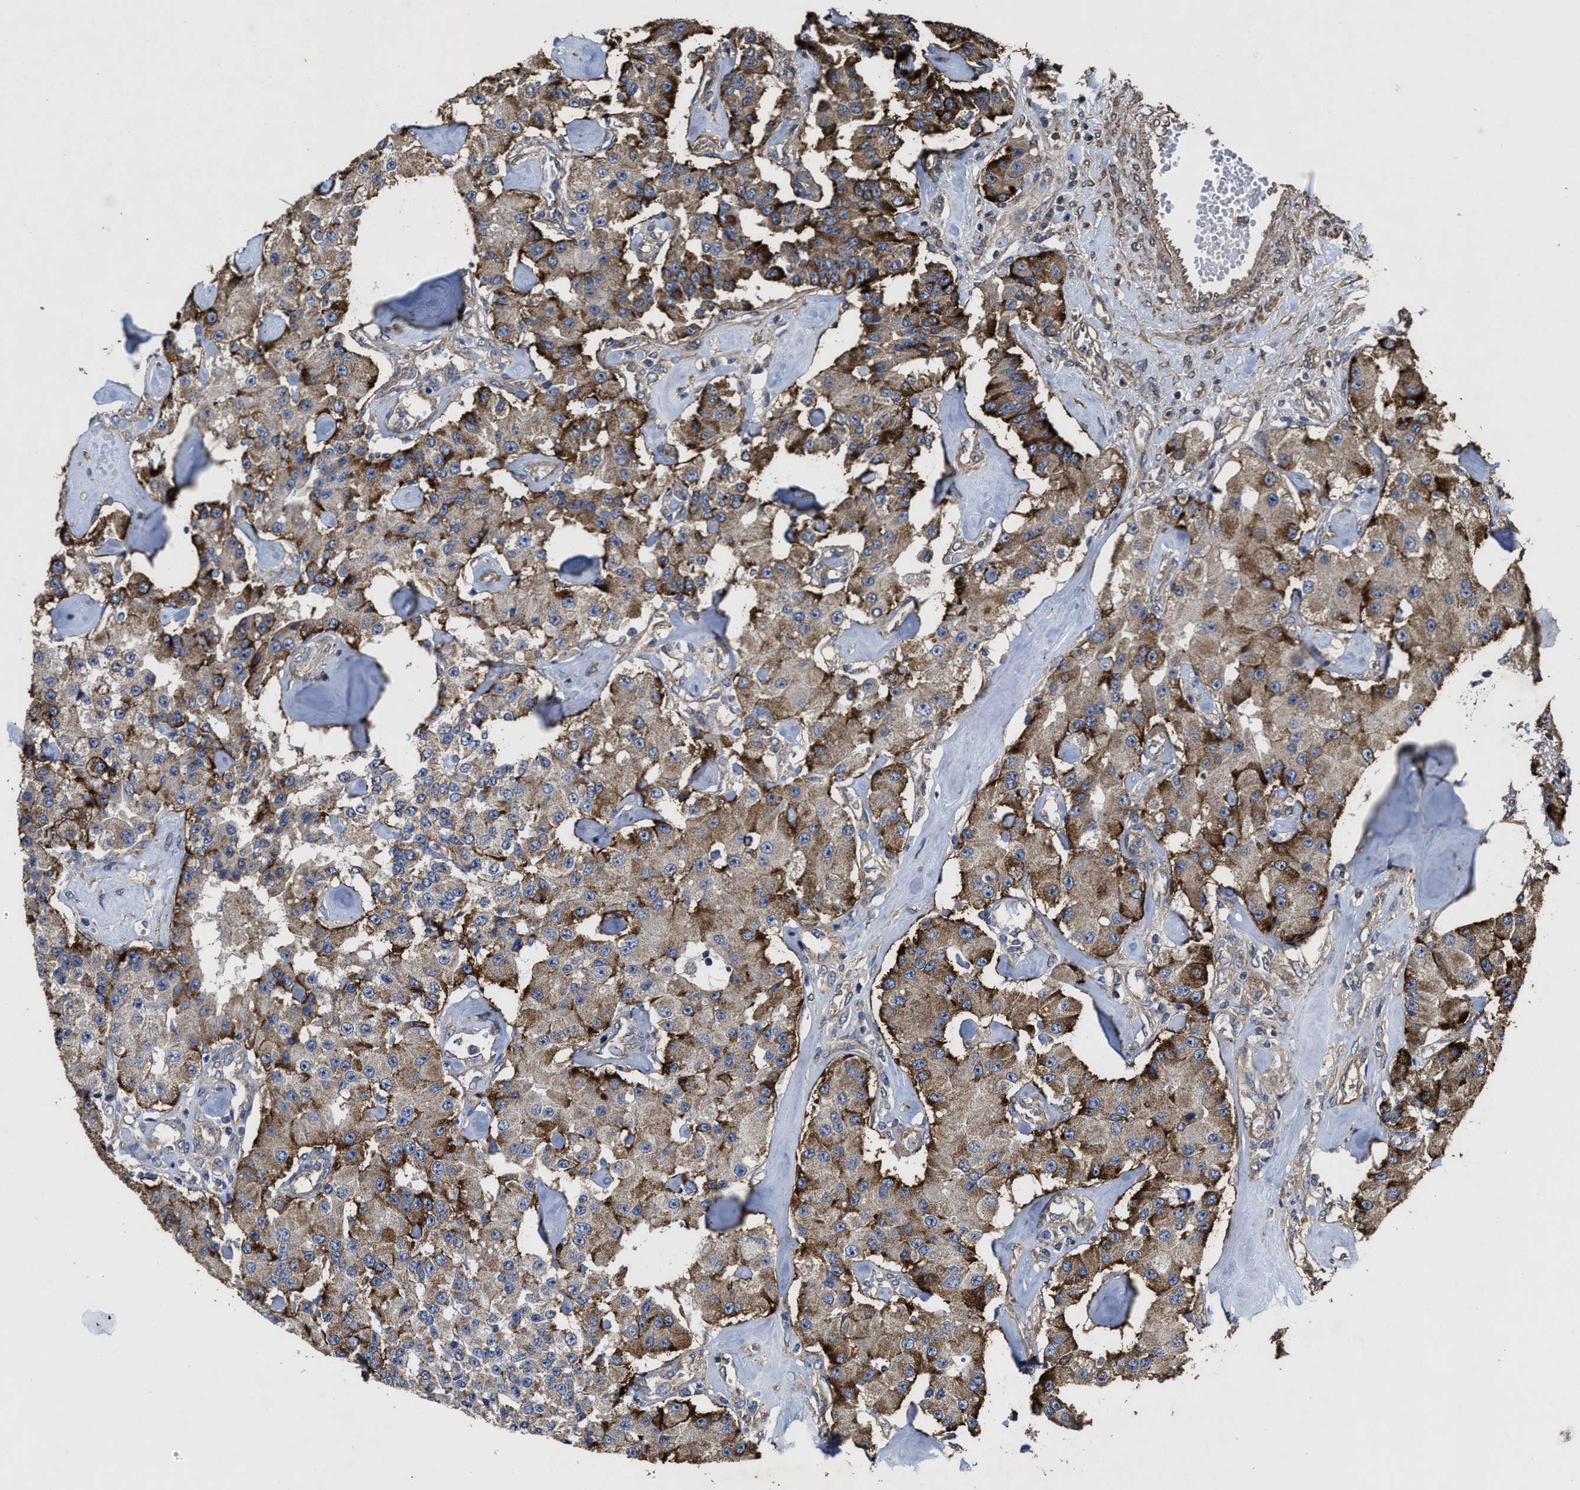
{"staining": {"intensity": "moderate", "quantity": ">75%", "location": "cytoplasmic/membranous"}, "tissue": "carcinoid", "cell_type": "Tumor cells", "image_type": "cancer", "snomed": [{"axis": "morphology", "description": "Carcinoid, malignant, NOS"}, {"axis": "topography", "description": "Pancreas"}], "caption": "Carcinoid tissue exhibits moderate cytoplasmic/membranous positivity in approximately >75% of tumor cells (Stains: DAB (3,3'-diaminobenzidine) in brown, nuclei in blue, Microscopy: brightfield microscopy at high magnification).", "gene": "SFXN4", "patient": {"sex": "male", "age": 41}}